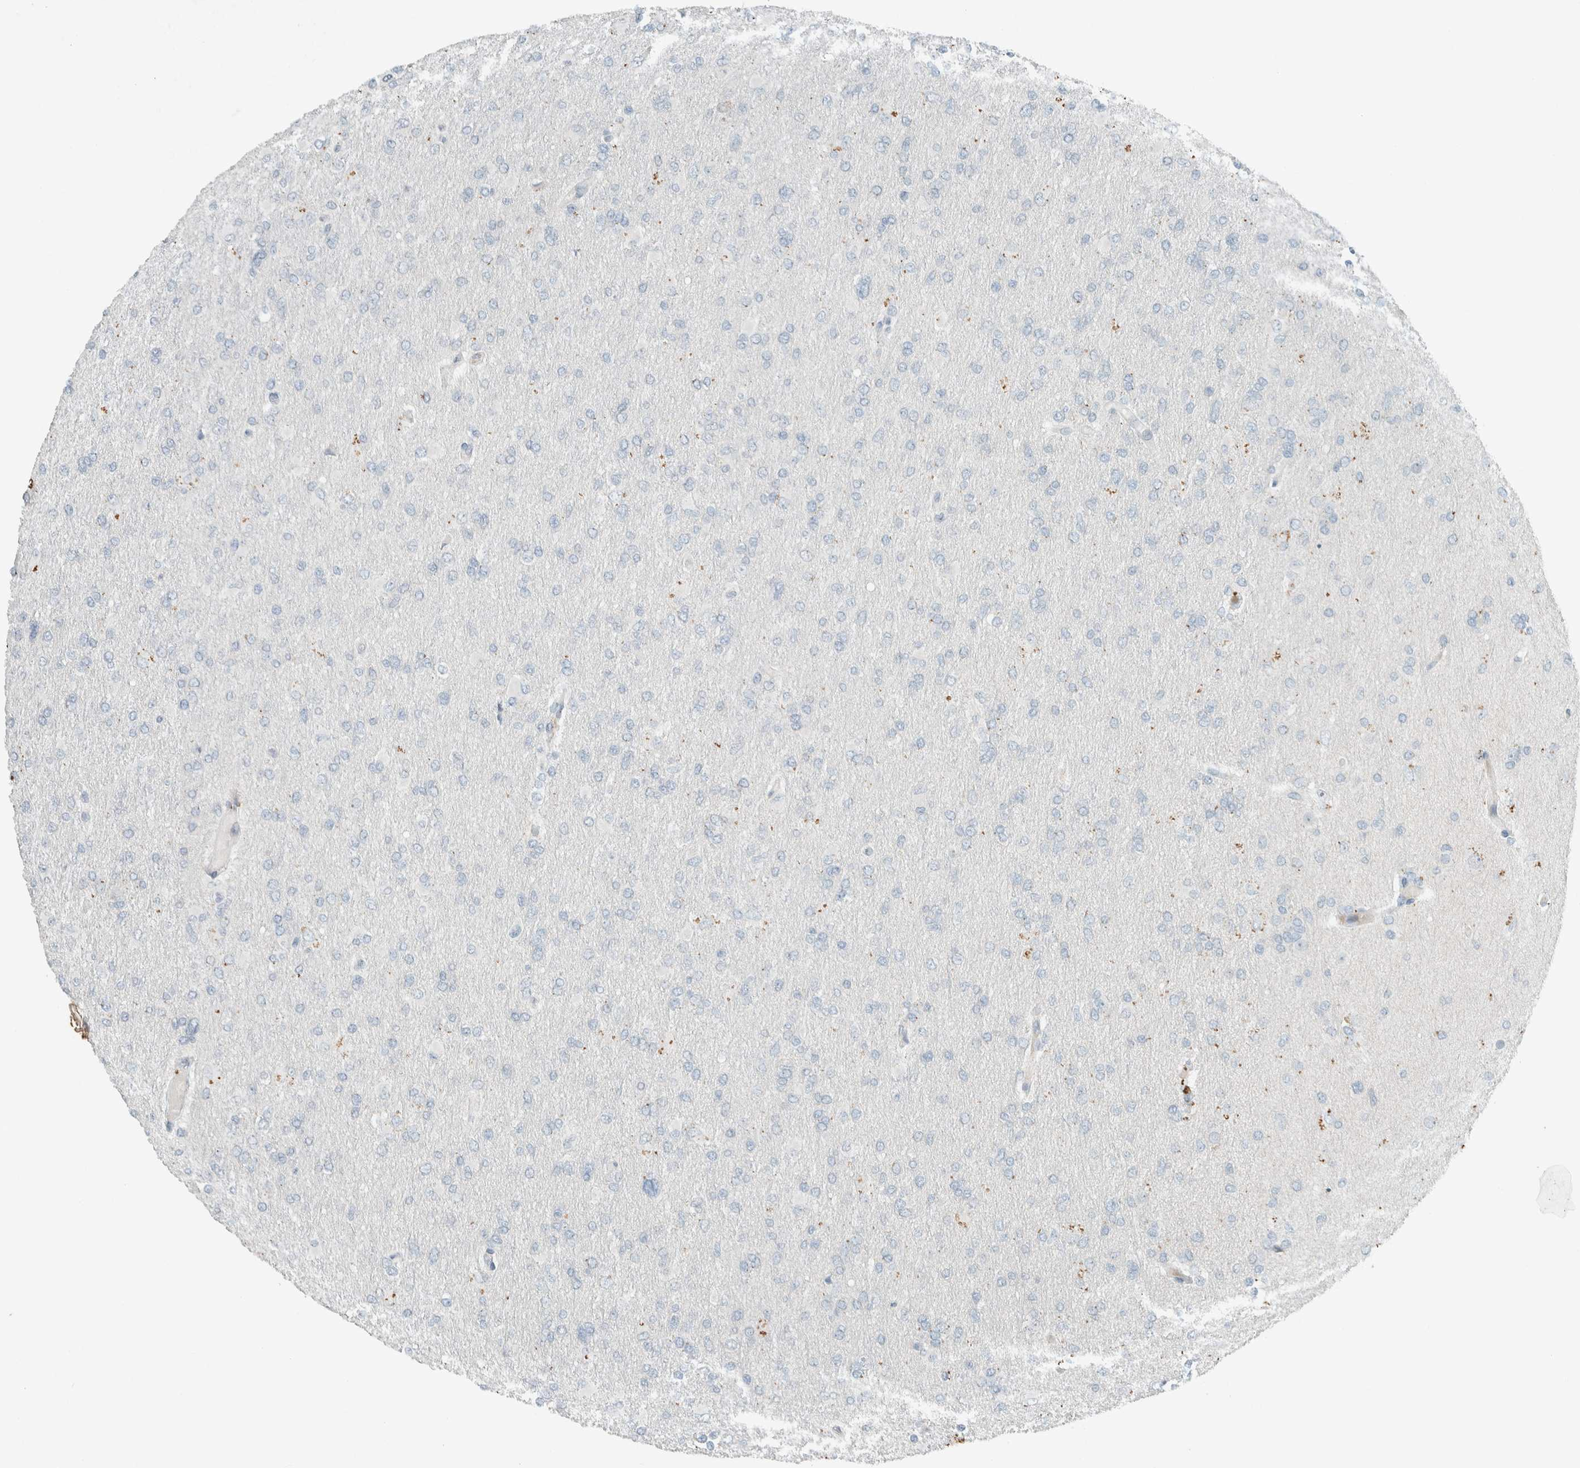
{"staining": {"intensity": "negative", "quantity": "none", "location": "none"}, "tissue": "glioma", "cell_type": "Tumor cells", "image_type": "cancer", "snomed": [{"axis": "morphology", "description": "Glioma, malignant, High grade"}, {"axis": "topography", "description": "Cerebral cortex"}], "caption": "Tumor cells show no significant protein positivity in glioma.", "gene": "CERCAM", "patient": {"sex": "female", "age": 36}}